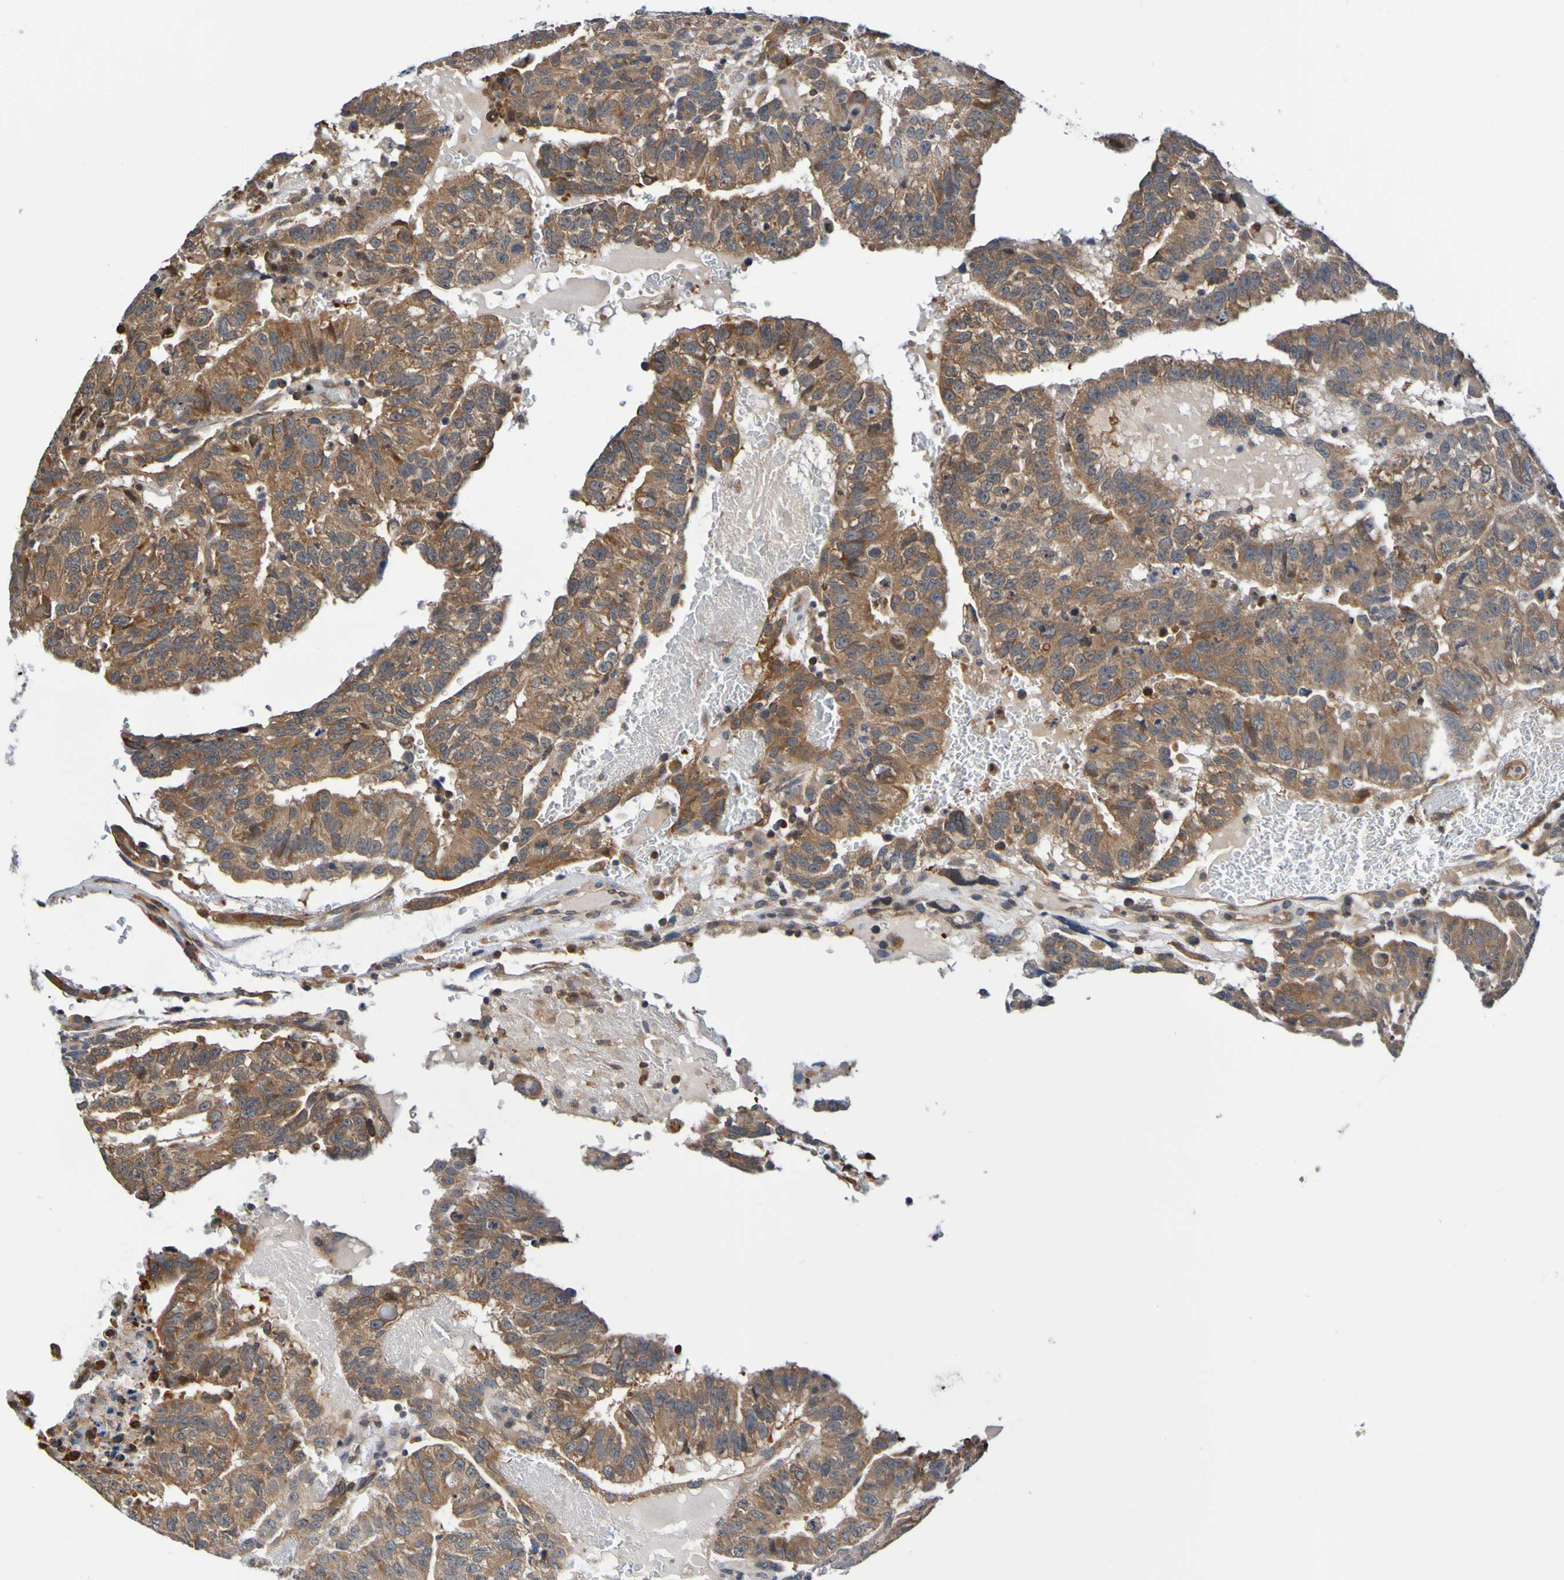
{"staining": {"intensity": "moderate", "quantity": ">75%", "location": "cytoplasmic/membranous"}, "tissue": "testis cancer", "cell_type": "Tumor cells", "image_type": "cancer", "snomed": [{"axis": "morphology", "description": "Seminoma, NOS"}, {"axis": "morphology", "description": "Carcinoma, Embryonal, NOS"}, {"axis": "topography", "description": "Testis"}], "caption": "This is an image of immunohistochemistry staining of embryonal carcinoma (testis), which shows moderate staining in the cytoplasmic/membranous of tumor cells.", "gene": "AXIN1", "patient": {"sex": "male", "age": 52}}